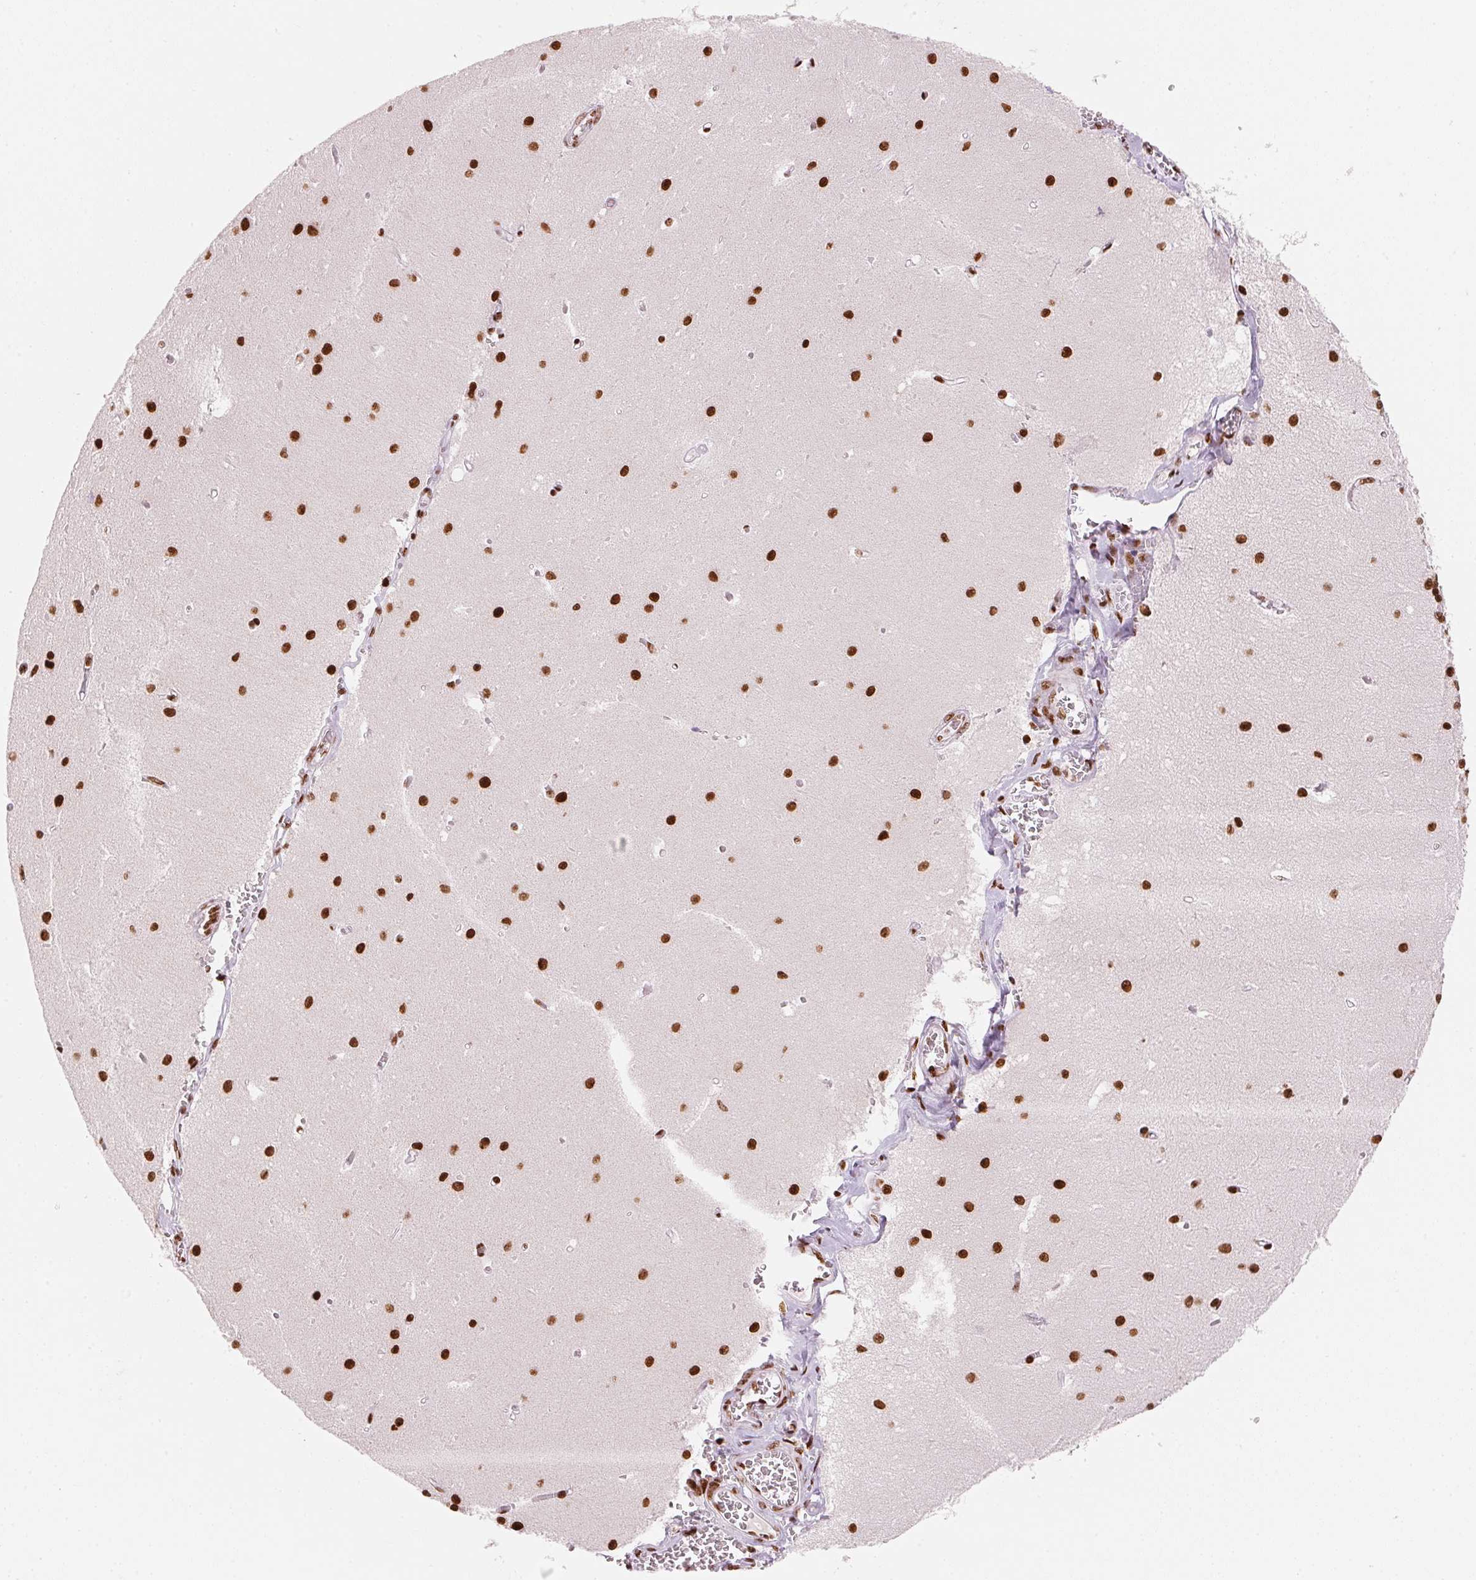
{"staining": {"intensity": "strong", "quantity": ">75%", "location": "nuclear"}, "tissue": "cerebellum", "cell_type": "Cells in granular layer", "image_type": "normal", "snomed": [{"axis": "morphology", "description": "Normal tissue, NOS"}, {"axis": "topography", "description": "Cerebellum"}], "caption": "The photomicrograph demonstrates staining of unremarkable cerebellum, revealing strong nuclear protein positivity (brown color) within cells in granular layer. (IHC, brightfield microscopy, high magnification).", "gene": "NXF1", "patient": {"sex": "male", "age": 37}}